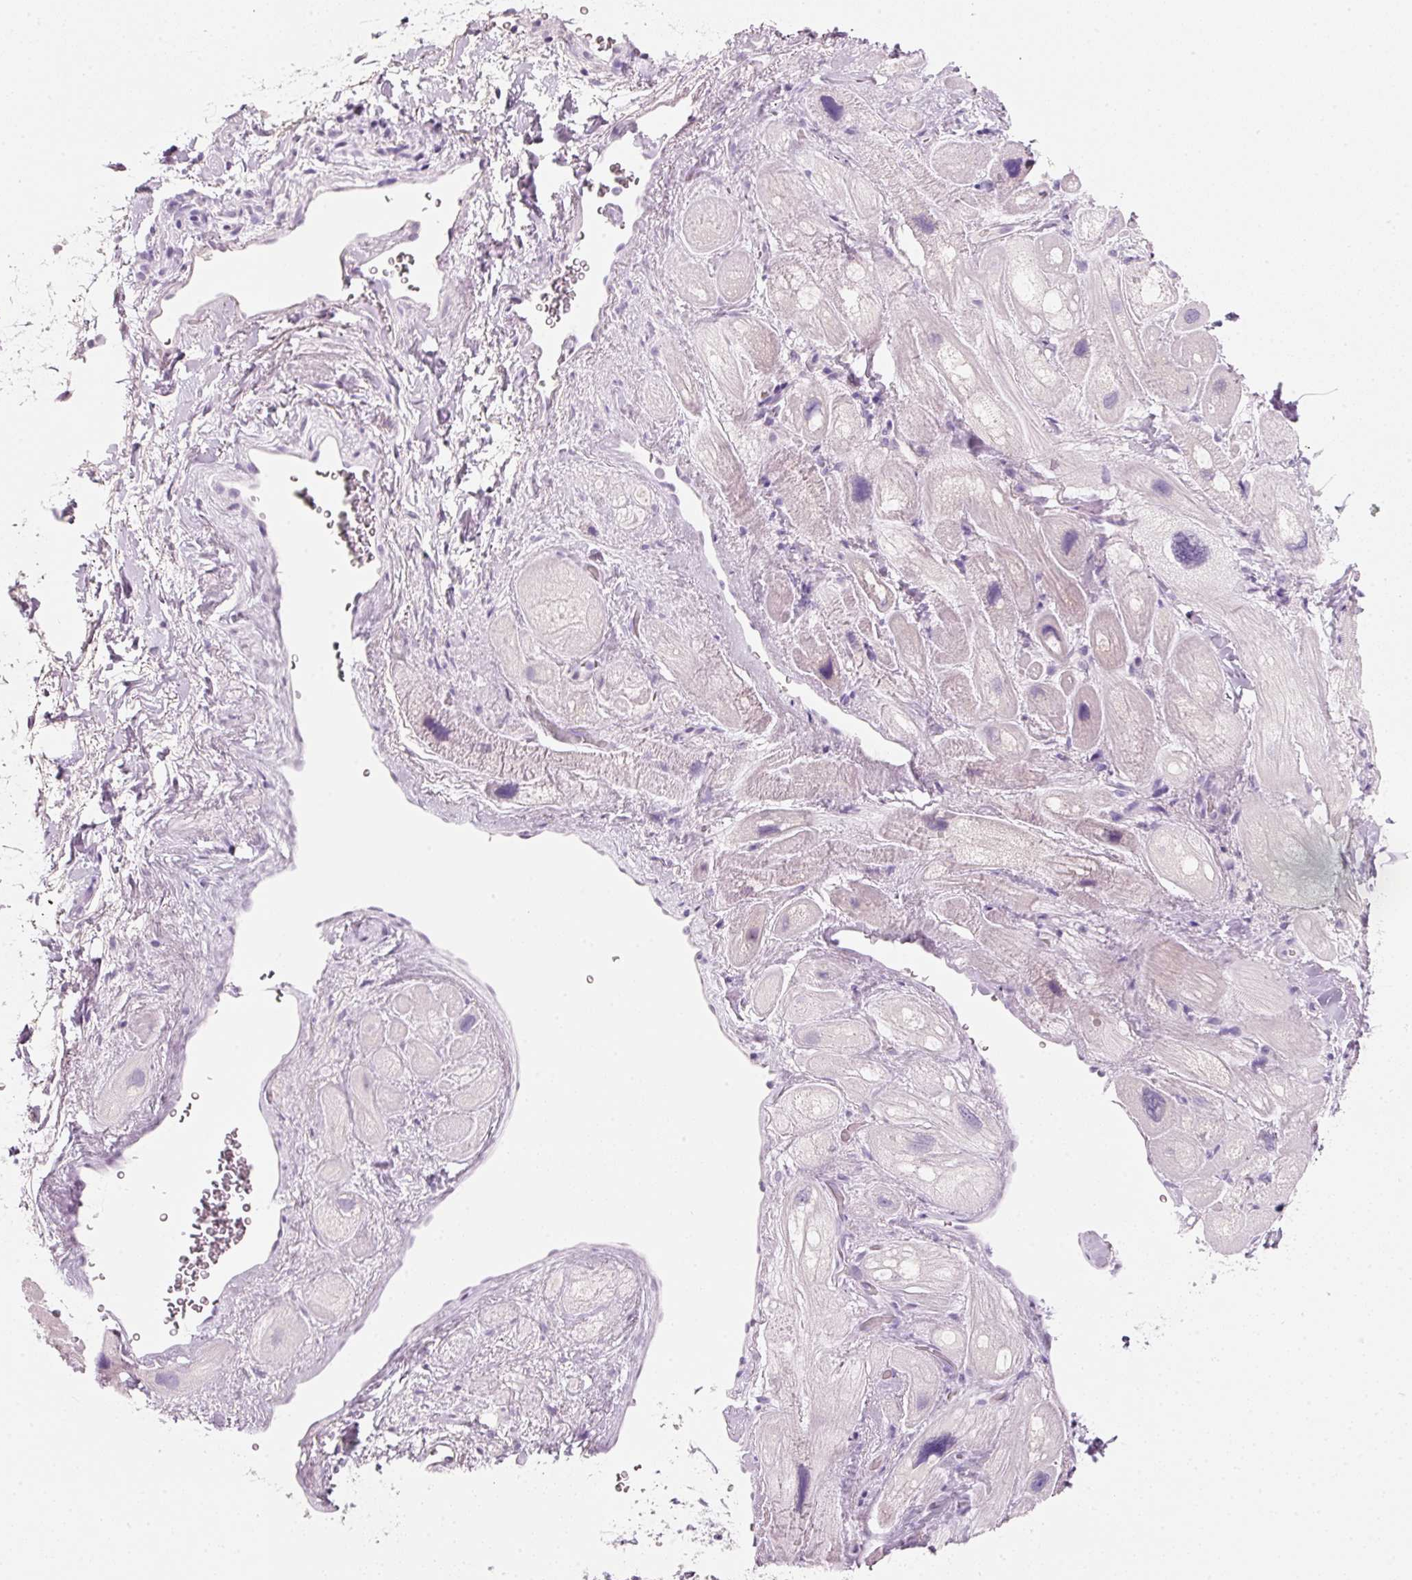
{"staining": {"intensity": "negative", "quantity": "none", "location": "none"}, "tissue": "heart muscle", "cell_type": "Cardiomyocytes", "image_type": "normal", "snomed": [{"axis": "morphology", "description": "Normal tissue, NOS"}, {"axis": "topography", "description": "Heart"}], "caption": "Immunohistochemistry image of unremarkable heart muscle stained for a protein (brown), which demonstrates no positivity in cardiomyocytes.", "gene": "ENSG00000206549", "patient": {"sex": "male", "age": 49}}